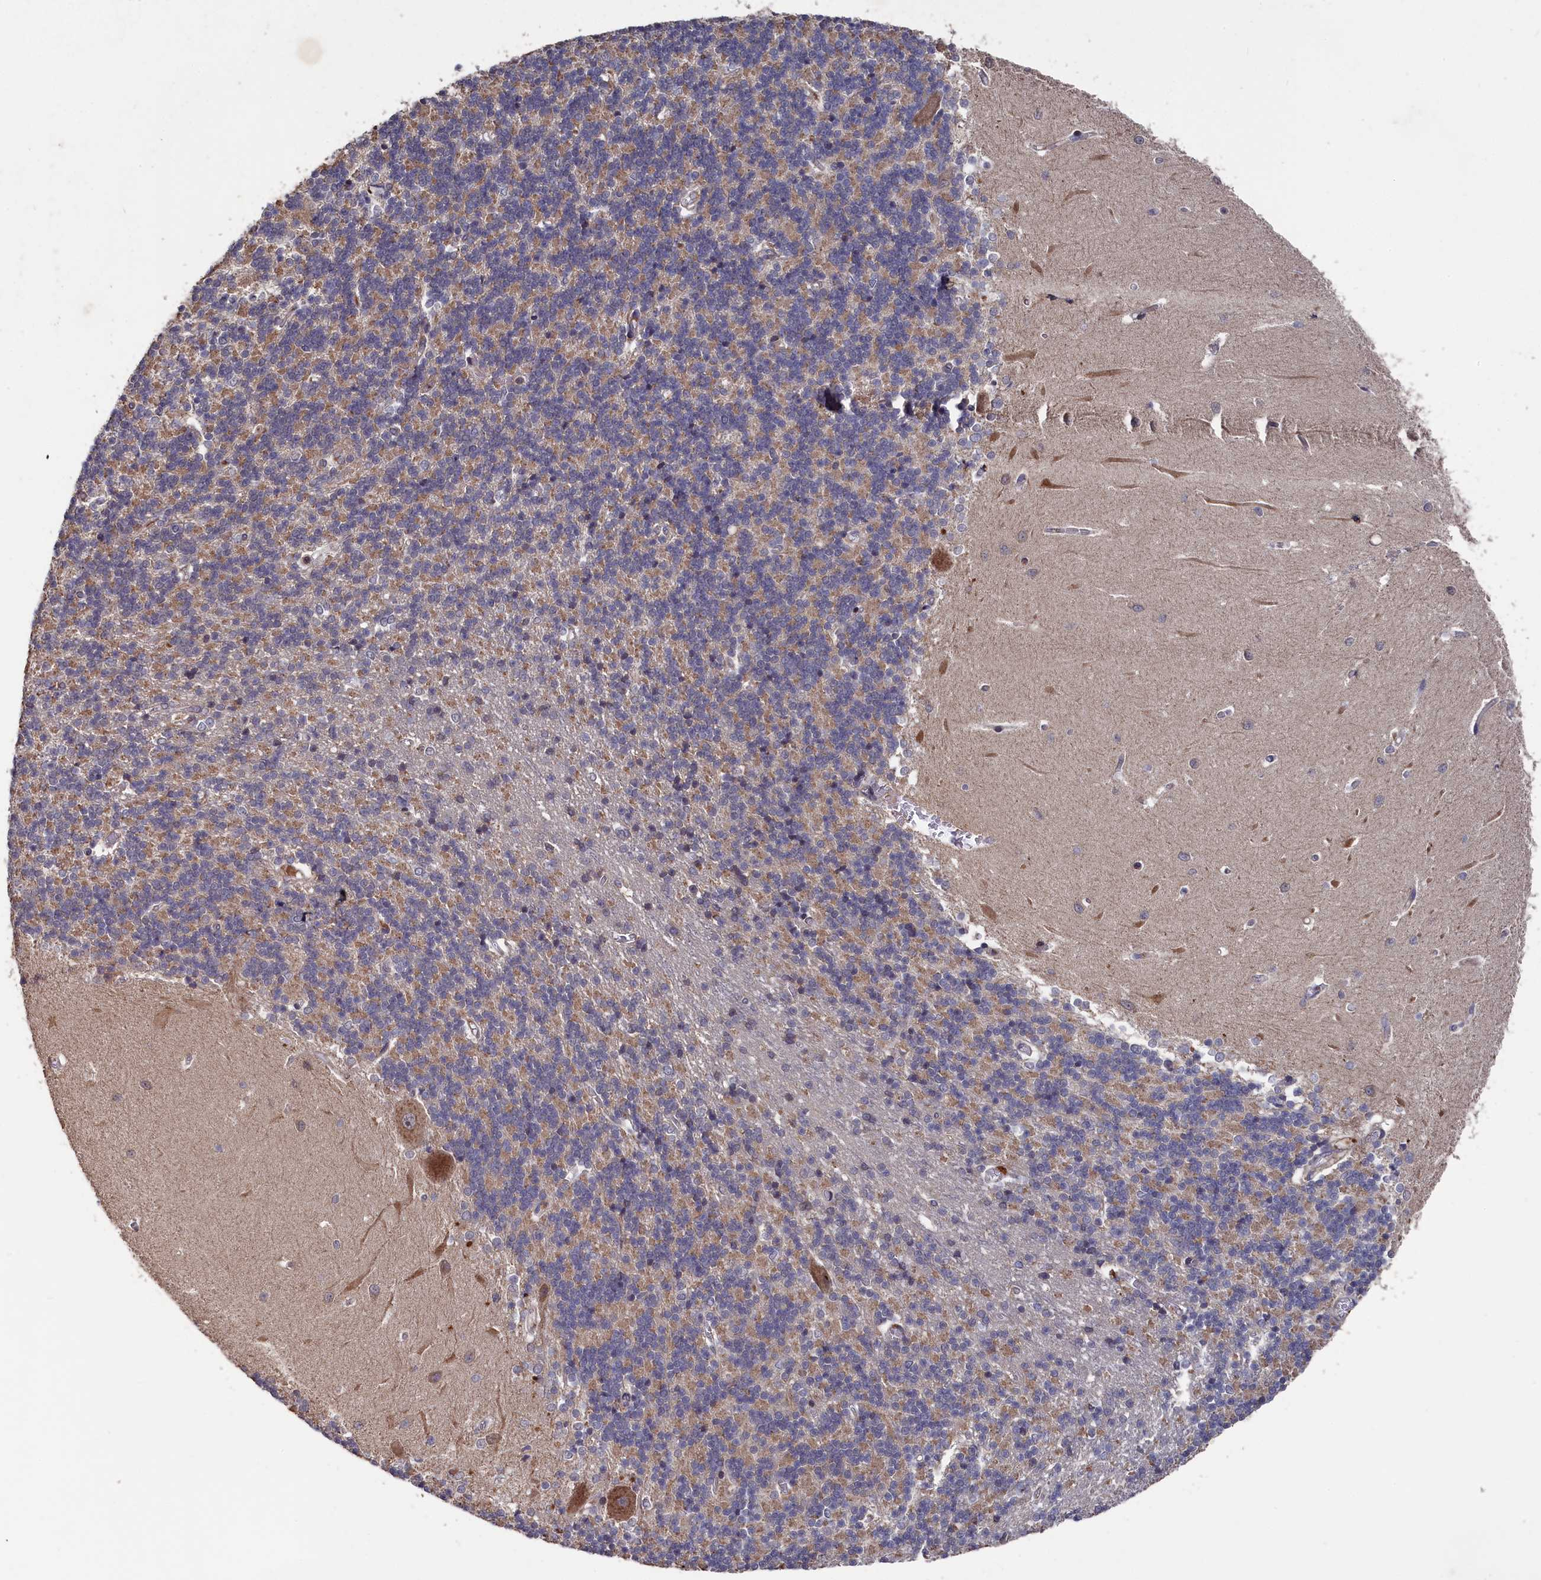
{"staining": {"intensity": "moderate", "quantity": "<25%", "location": "cytoplasmic/membranous"}, "tissue": "cerebellum", "cell_type": "Cells in granular layer", "image_type": "normal", "snomed": [{"axis": "morphology", "description": "Normal tissue, NOS"}, {"axis": "topography", "description": "Cerebellum"}], "caption": "Cerebellum stained with IHC reveals moderate cytoplasmic/membranous expression in about <25% of cells in granular layer. Ihc stains the protein in brown and the nuclei are stained blue.", "gene": "TMC5", "patient": {"sex": "male", "age": 37}}